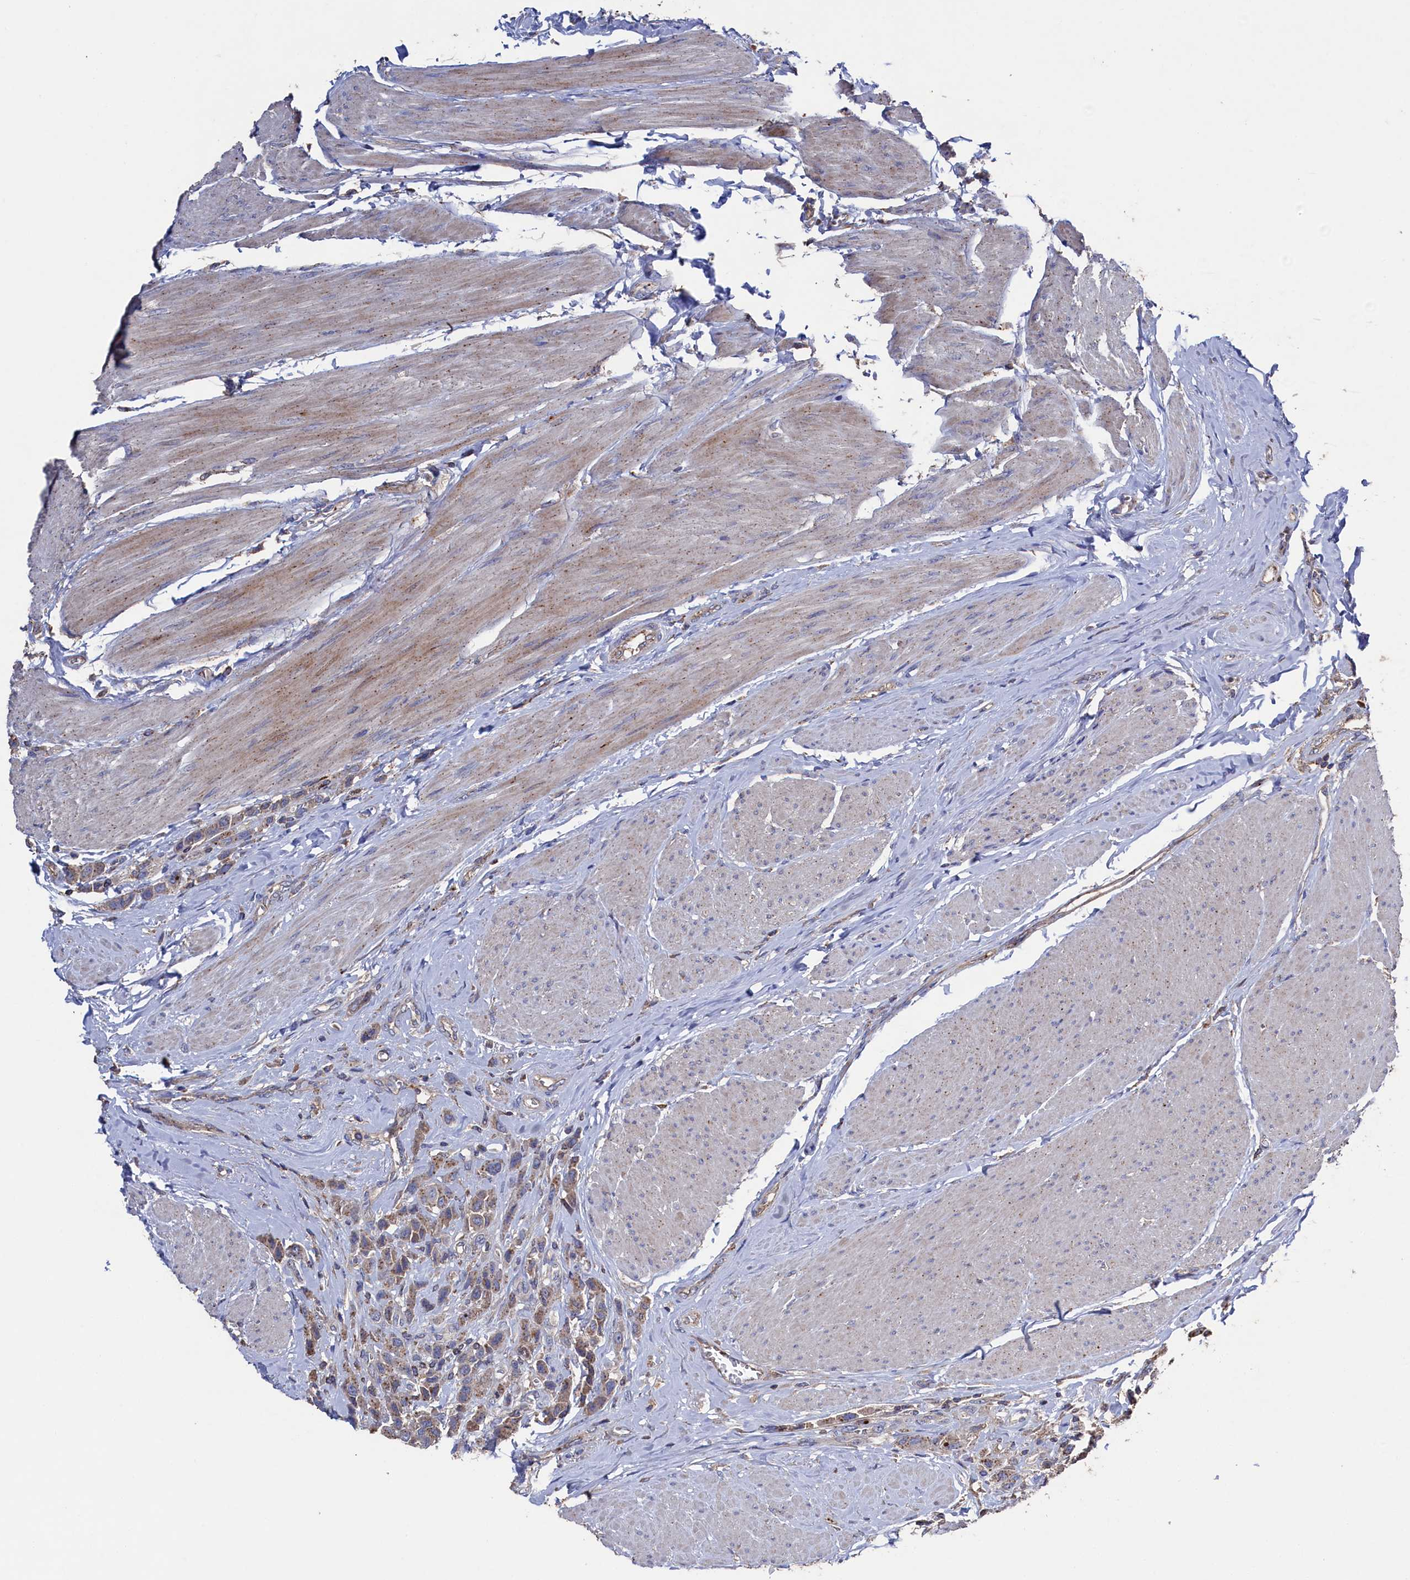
{"staining": {"intensity": "weak", "quantity": ">75%", "location": "cytoplasmic/membranous"}, "tissue": "urothelial cancer", "cell_type": "Tumor cells", "image_type": "cancer", "snomed": [{"axis": "morphology", "description": "Urothelial carcinoma, High grade"}, {"axis": "topography", "description": "Urinary bladder"}], "caption": "Urothelial cancer was stained to show a protein in brown. There is low levels of weak cytoplasmic/membranous positivity in approximately >75% of tumor cells.", "gene": "TK2", "patient": {"sex": "male", "age": 50}}